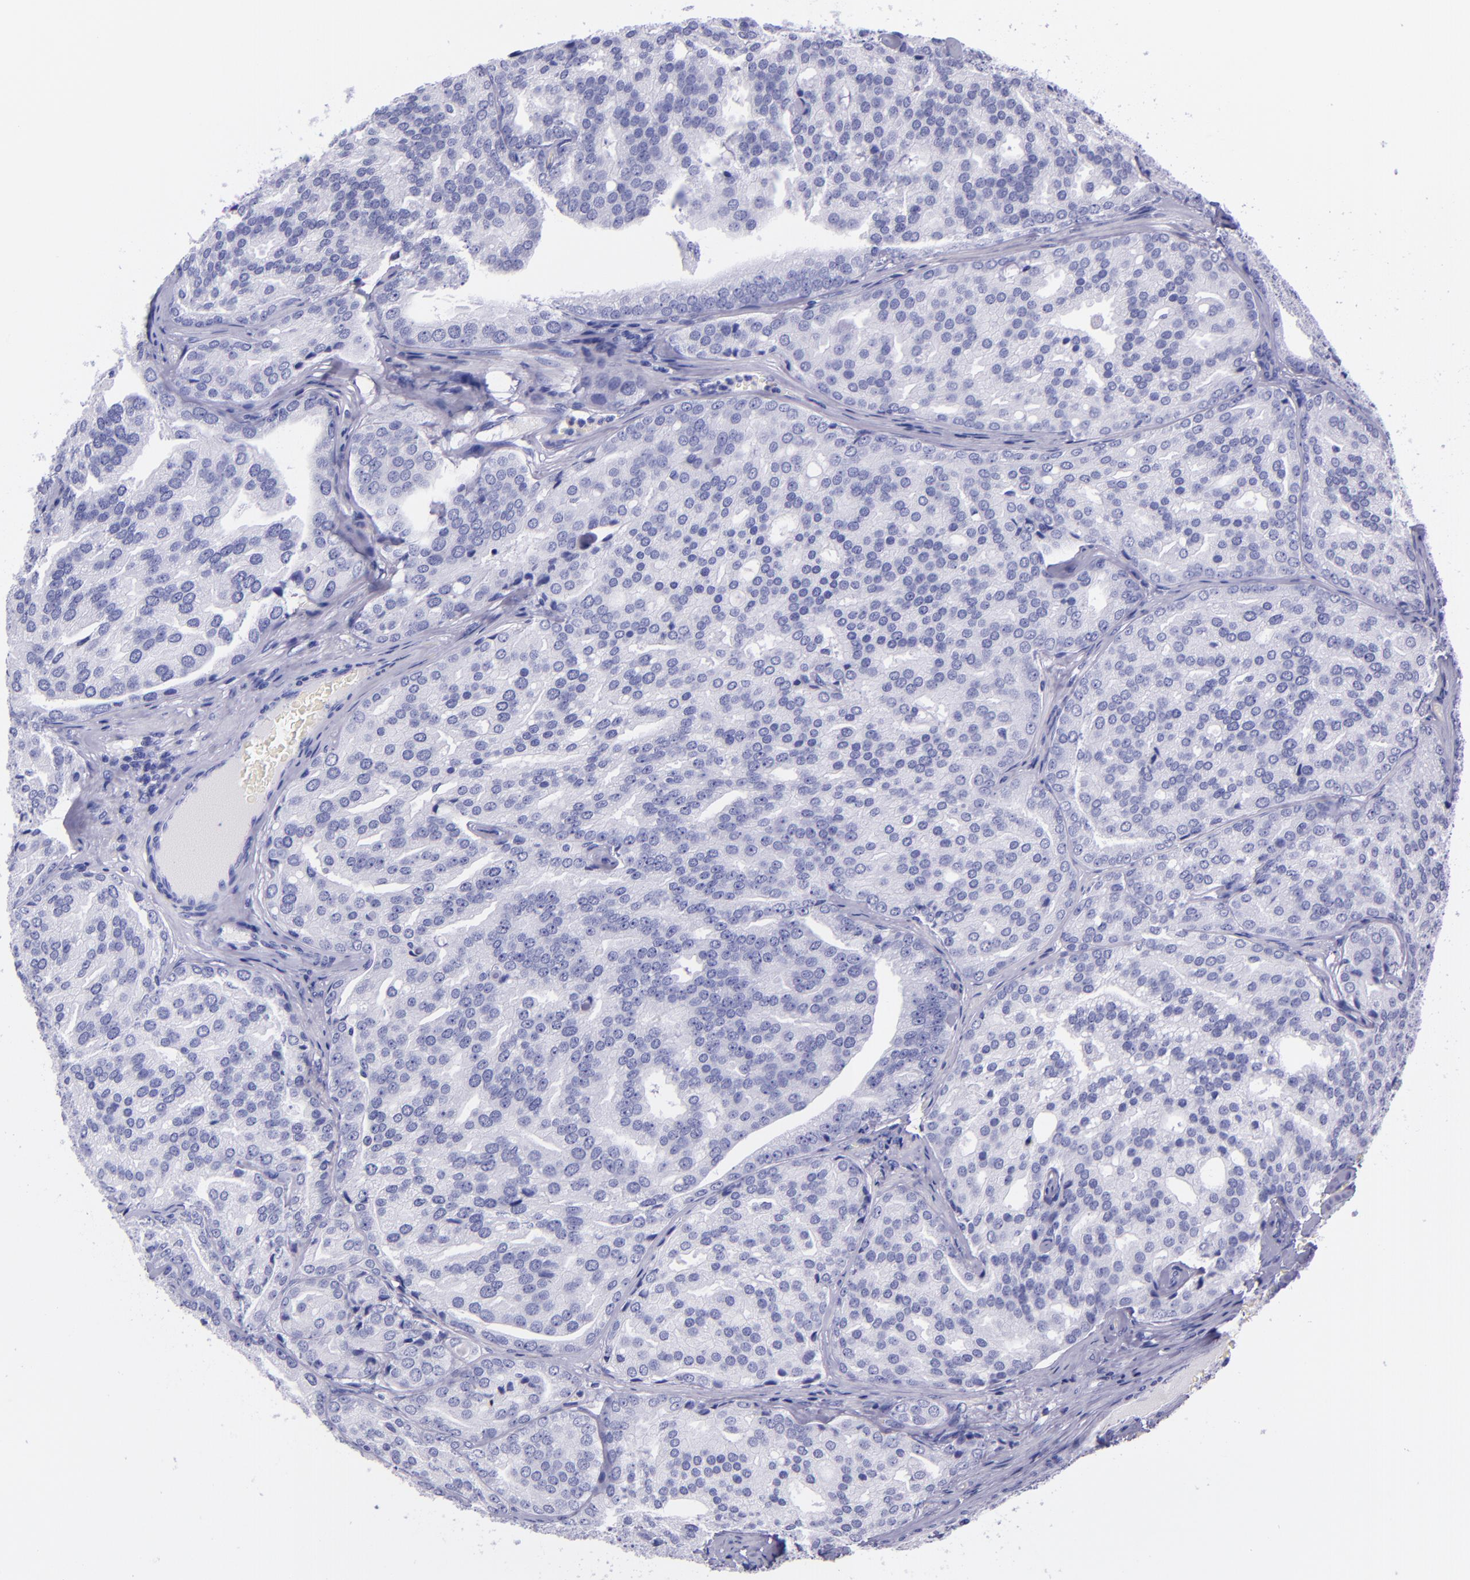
{"staining": {"intensity": "negative", "quantity": "none", "location": "none"}, "tissue": "prostate cancer", "cell_type": "Tumor cells", "image_type": "cancer", "snomed": [{"axis": "morphology", "description": "Adenocarcinoma, High grade"}, {"axis": "topography", "description": "Prostate"}], "caption": "A micrograph of prostate adenocarcinoma (high-grade) stained for a protein shows no brown staining in tumor cells.", "gene": "SLPI", "patient": {"sex": "male", "age": 64}}